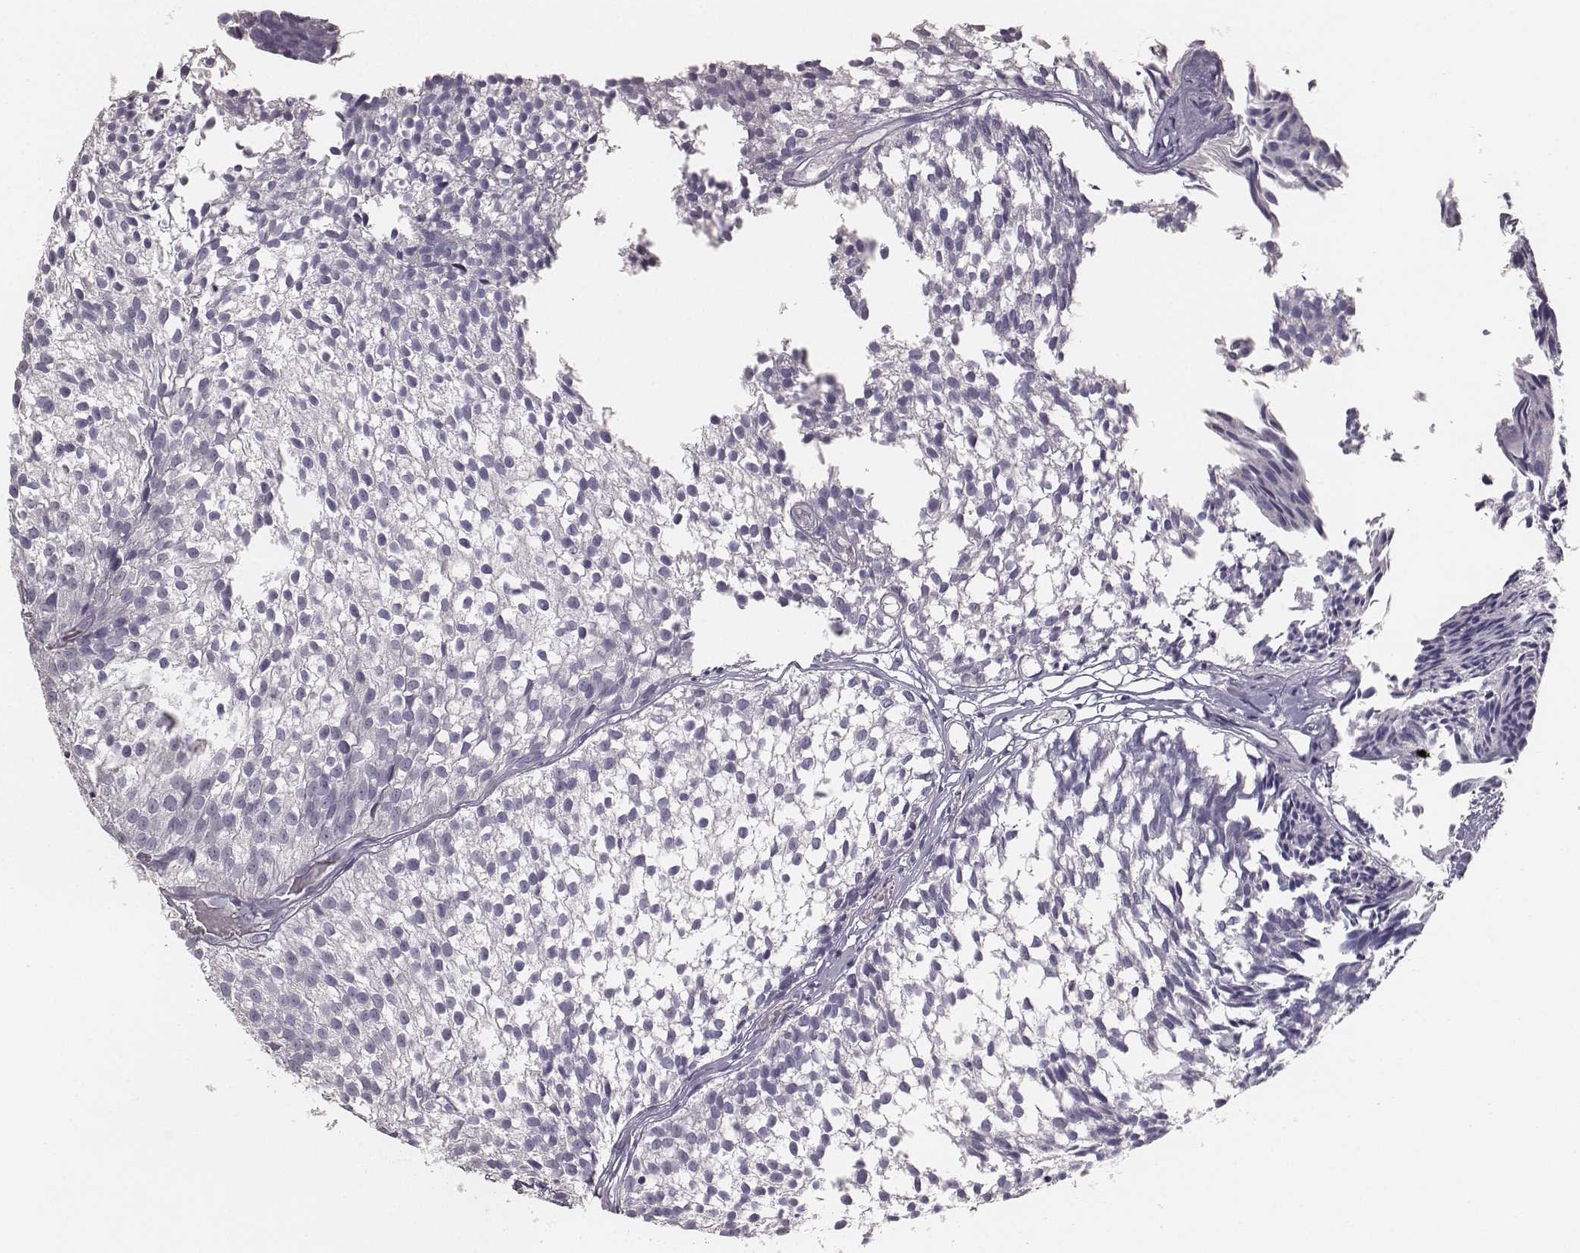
{"staining": {"intensity": "negative", "quantity": "none", "location": "none"}, "tissue": "urothelial cancer", "cell_type": "Tumor cells", "image_type": "cancer", "snomed": [{"axis": "morphology", "description": "Urothelial carcinoma, Low grade"}, {"axis": "topography", "description": "Urinary bladder"}], "caption": "Urothelial cancer was stained to show a protein in brown. There is no significant positivity in tumor cells.", "gene": "MYH6", "patient": {"sex": "male", "age": 63}}